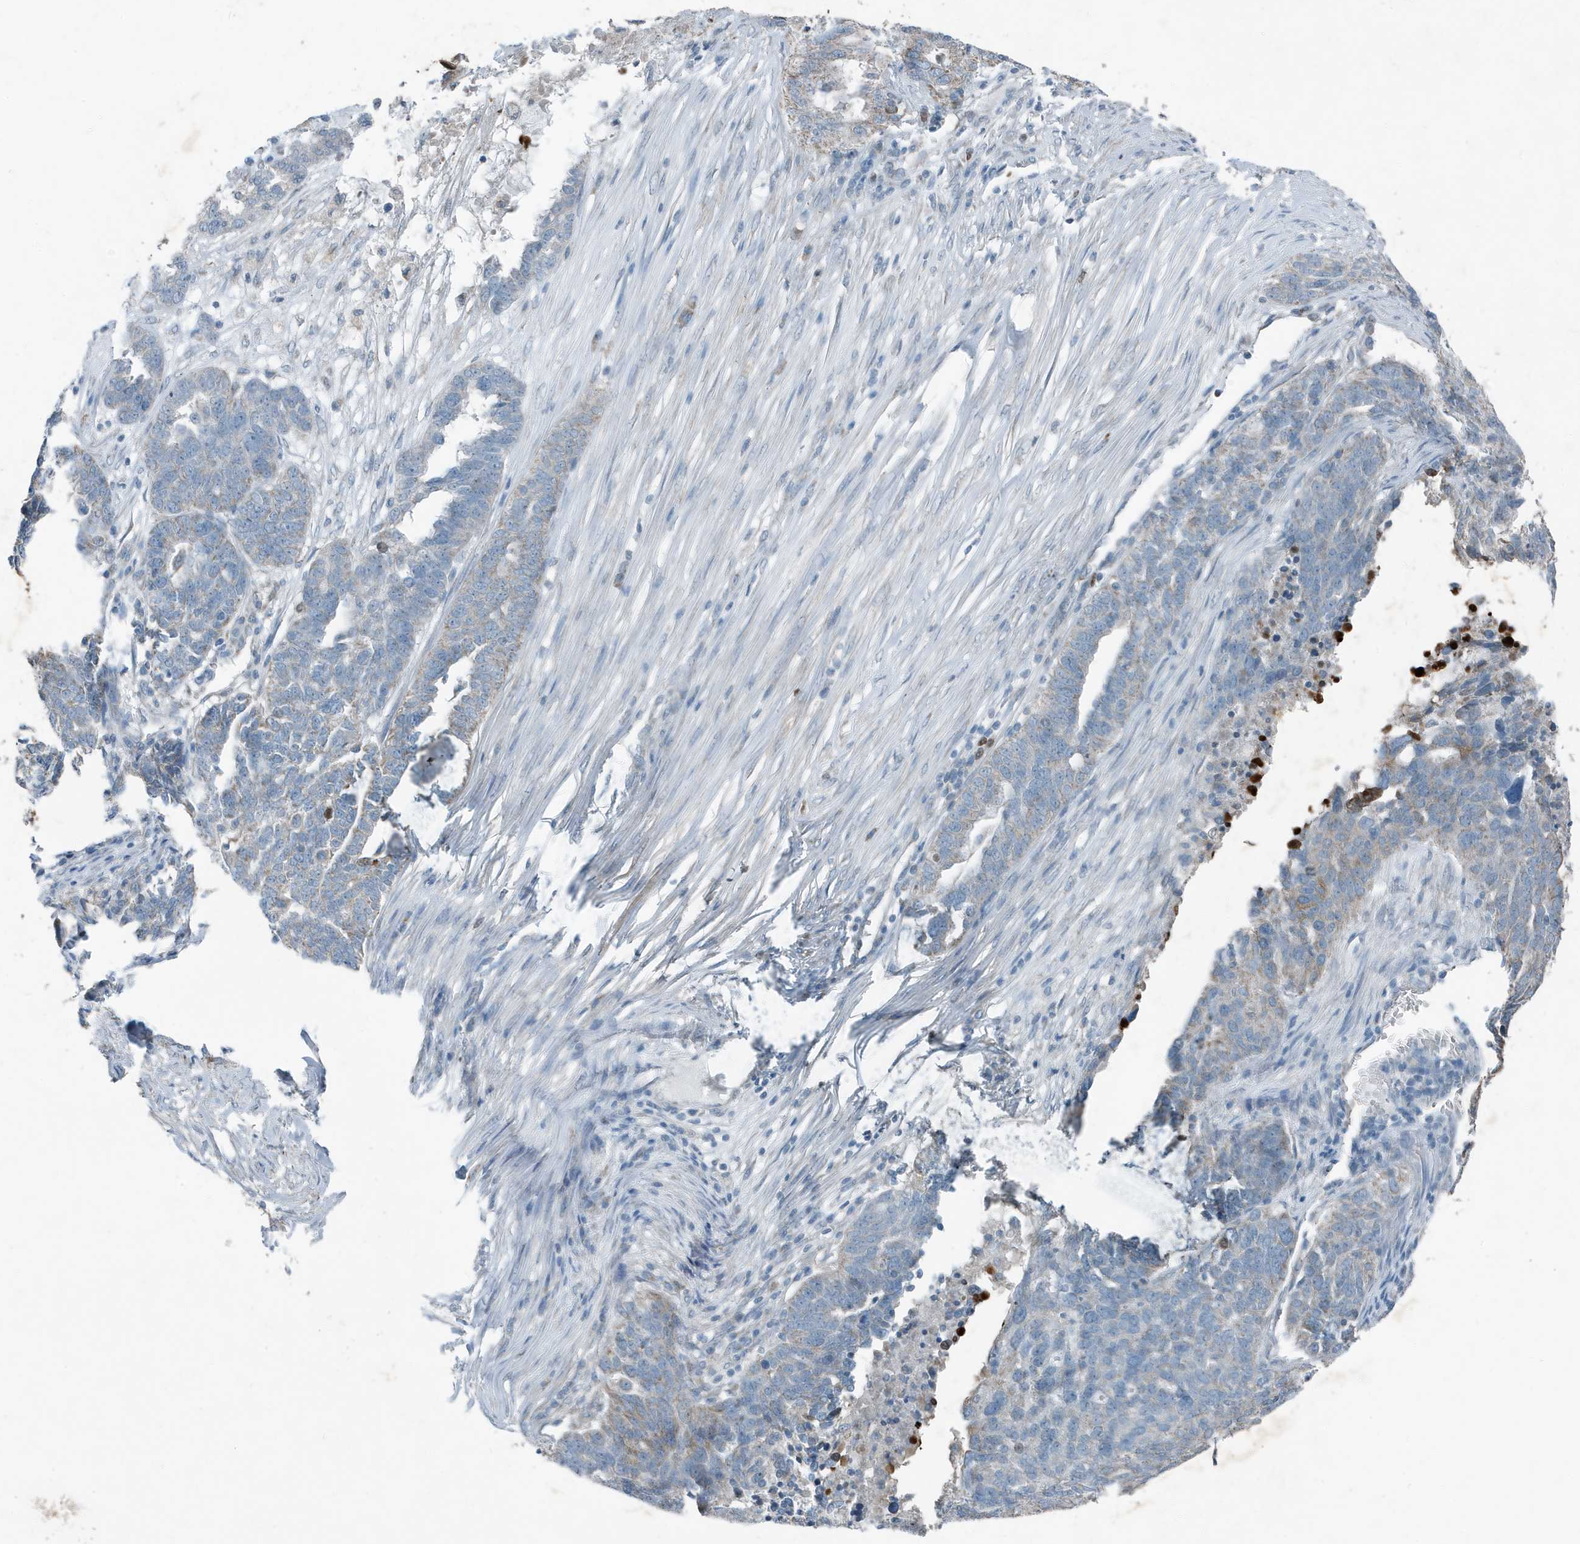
{"staining": {"intensity": "weak", "quantity": "<25%", "location": "cytoplasmic/membranous"}, "tissue": "ovarian cancer", "cell_type": "Tumor cells", "image_type": "cancer", "snomed": [{"axis": "morphology", "description": "Cystadenocarcinoma, serous, NOS"}, {"axis": "topography", "description": "Ovary"}], "caption": "This image is of ovarian cancer stained with IHC to label a protein in brown with the nuclei are counter-stained blue. There is no staining in tumor cells.", "gene": "MT-CYB", "patient": {"sex": "female", "age": 59}}